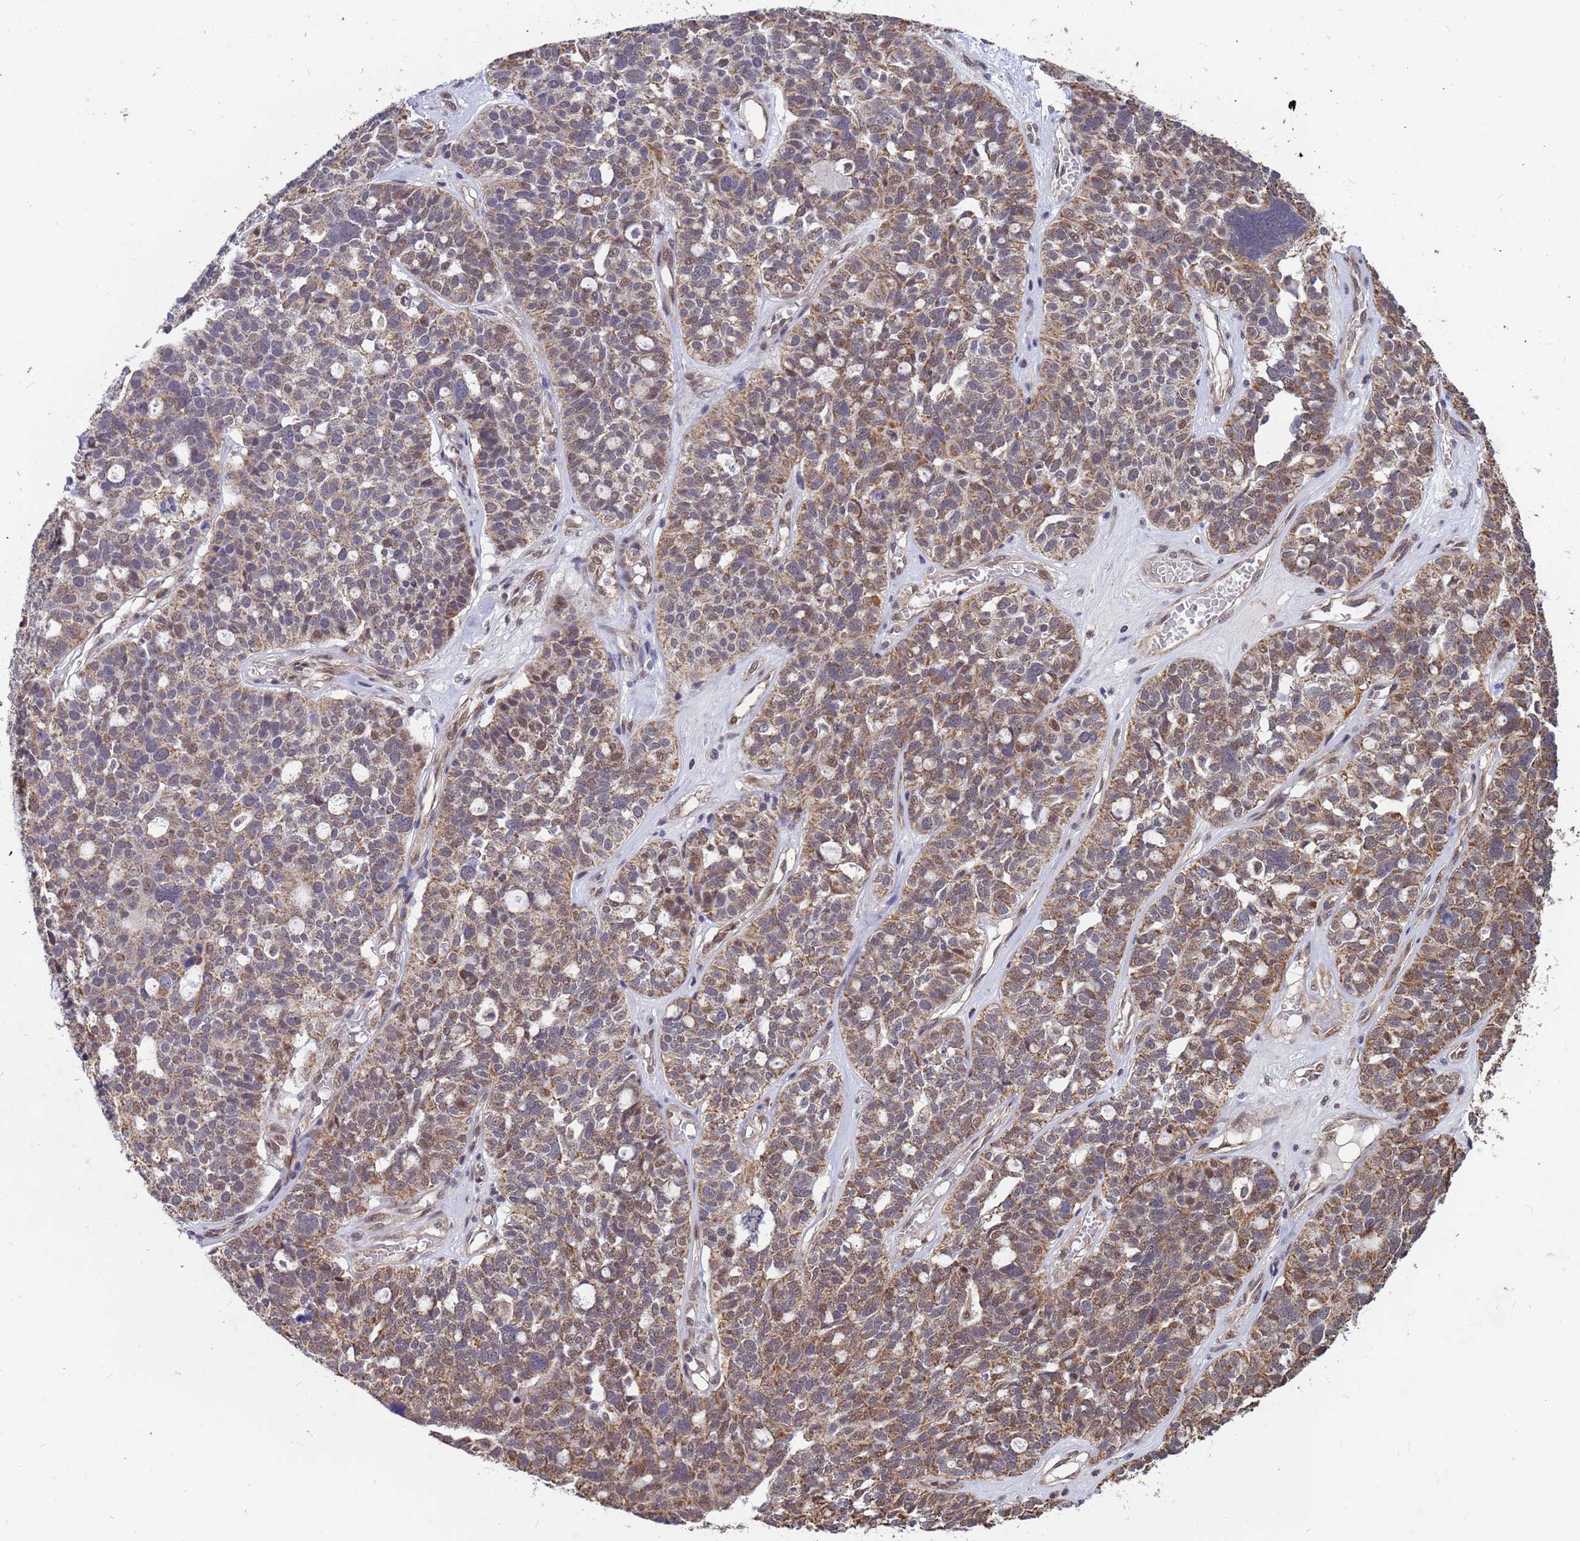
{"staining": {"intensity": "moderate", "quantity": "25%-75%", "location": "cytoplasmic/membranous"}, "tissue": "ovarian cancer", "cell_type": "Tumor cells", "image_type": "cancer", "snomed": [{"axis": "morphology", "description": "Cystadenocarcinoma, serous, NOS"}, {"axis": "topography", "description": "Ovary"}], "caption": "Immunohistochemical staining of human serous cystadenocarcinoma (ovarian) reveals medium levels of moderate cytoplasmic/membranous protein staining in approximately 25%-75% of tumor cells.", "gene": "DENND2B", "patient": {"sex": "female", "age": 59}}